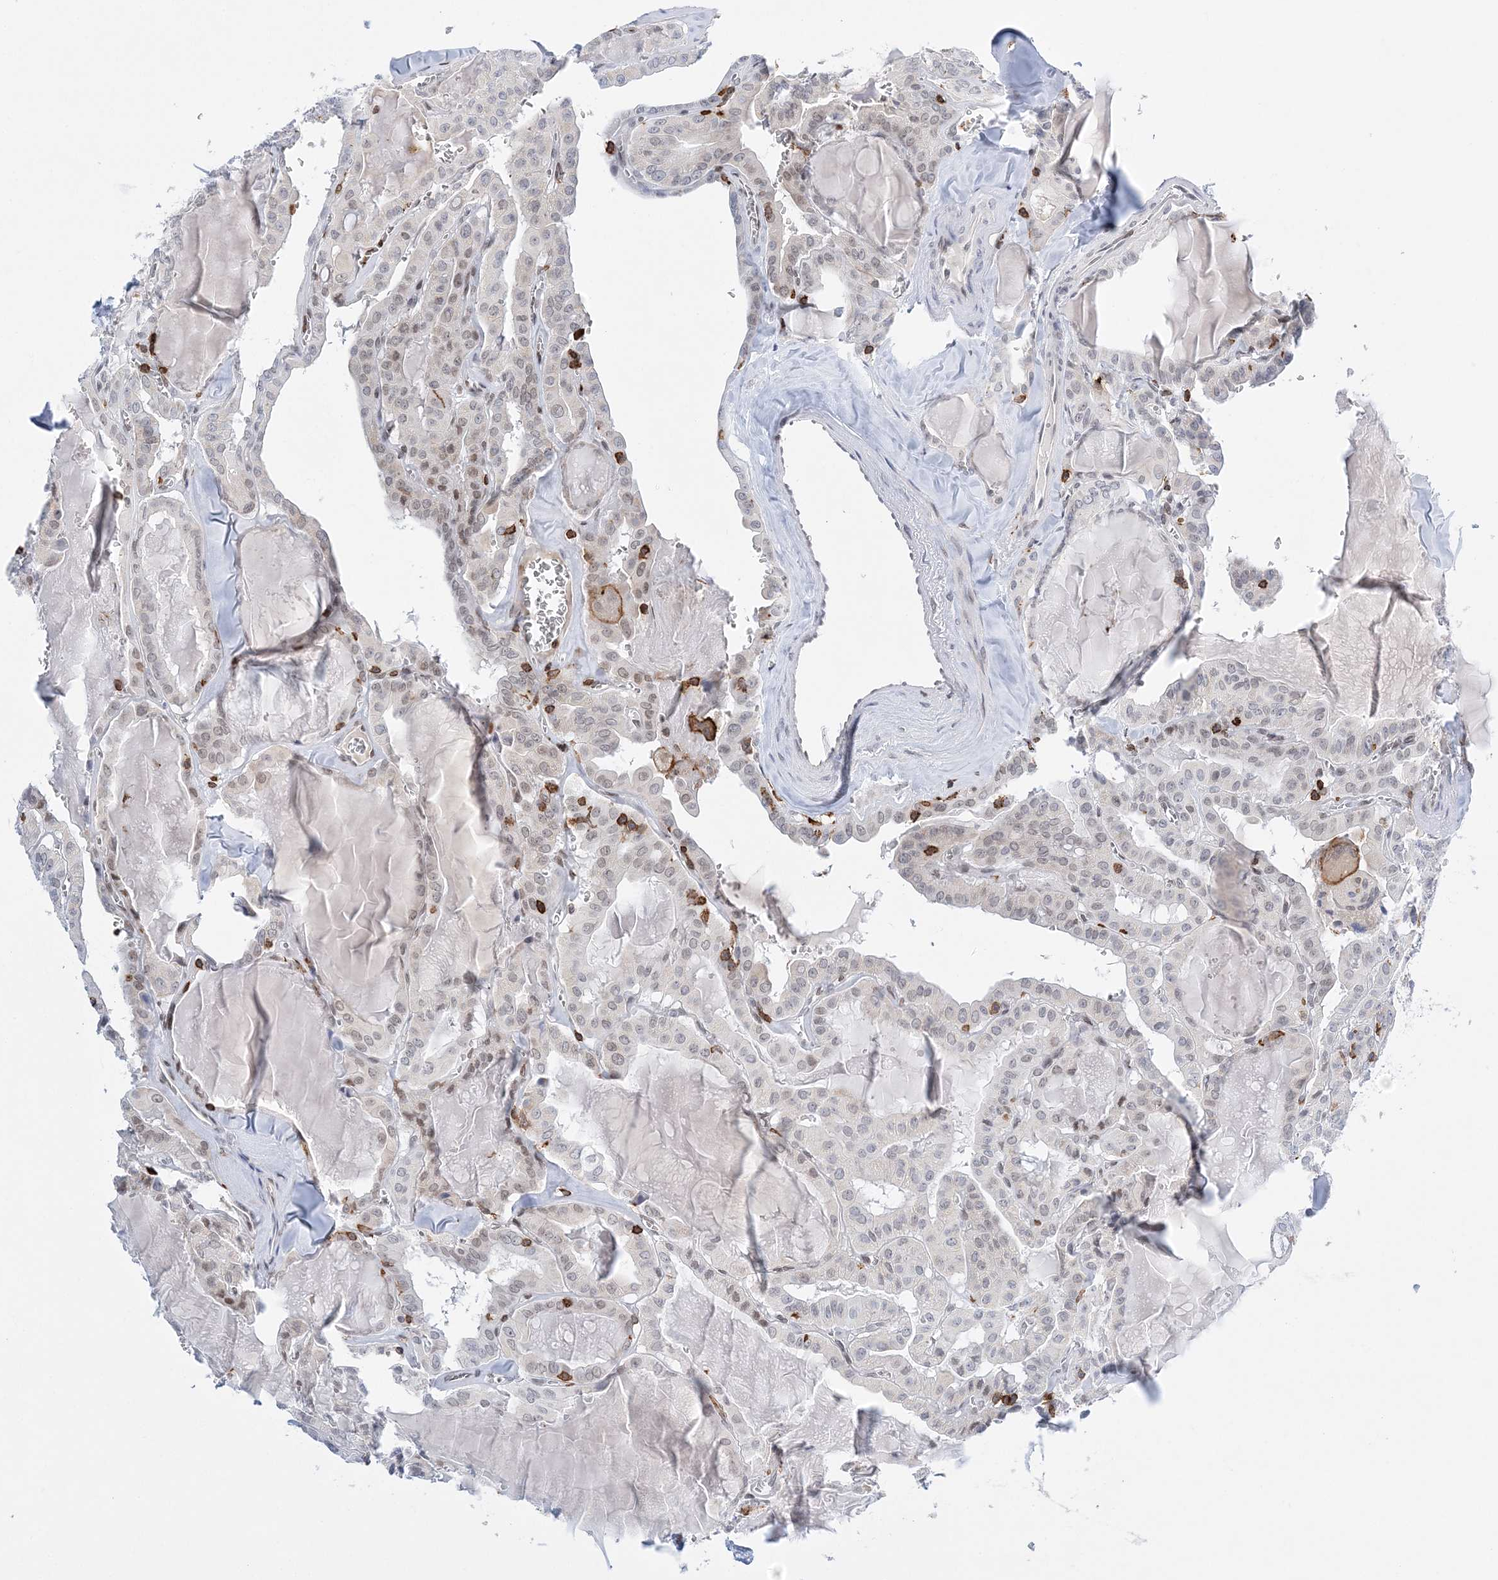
{"staining": {"intensity": "weak", "quantity": "25%-75%", "location": "nuclear"}, "tissue": "thyroid cancer", "cell_type": "Tumor cells", "image_type": "cancer", "snomed": [{"axis": "morphology", "description": "Papillary adenocarcinoma, NOS"}, {"axis": "topography", "description": "Thyroid gland"}], "caption": "High-magnification brightfield microscopy of thyroid papillary adenocarcinoma stained with DAB (brown) and counterstained with hematoxylin (blue). tumor cells exhibit weak nuclear expression is identified in about25%-75% of cells.", "gene": "PRMT9", "patient": {"sex": "male", "age": 52}}